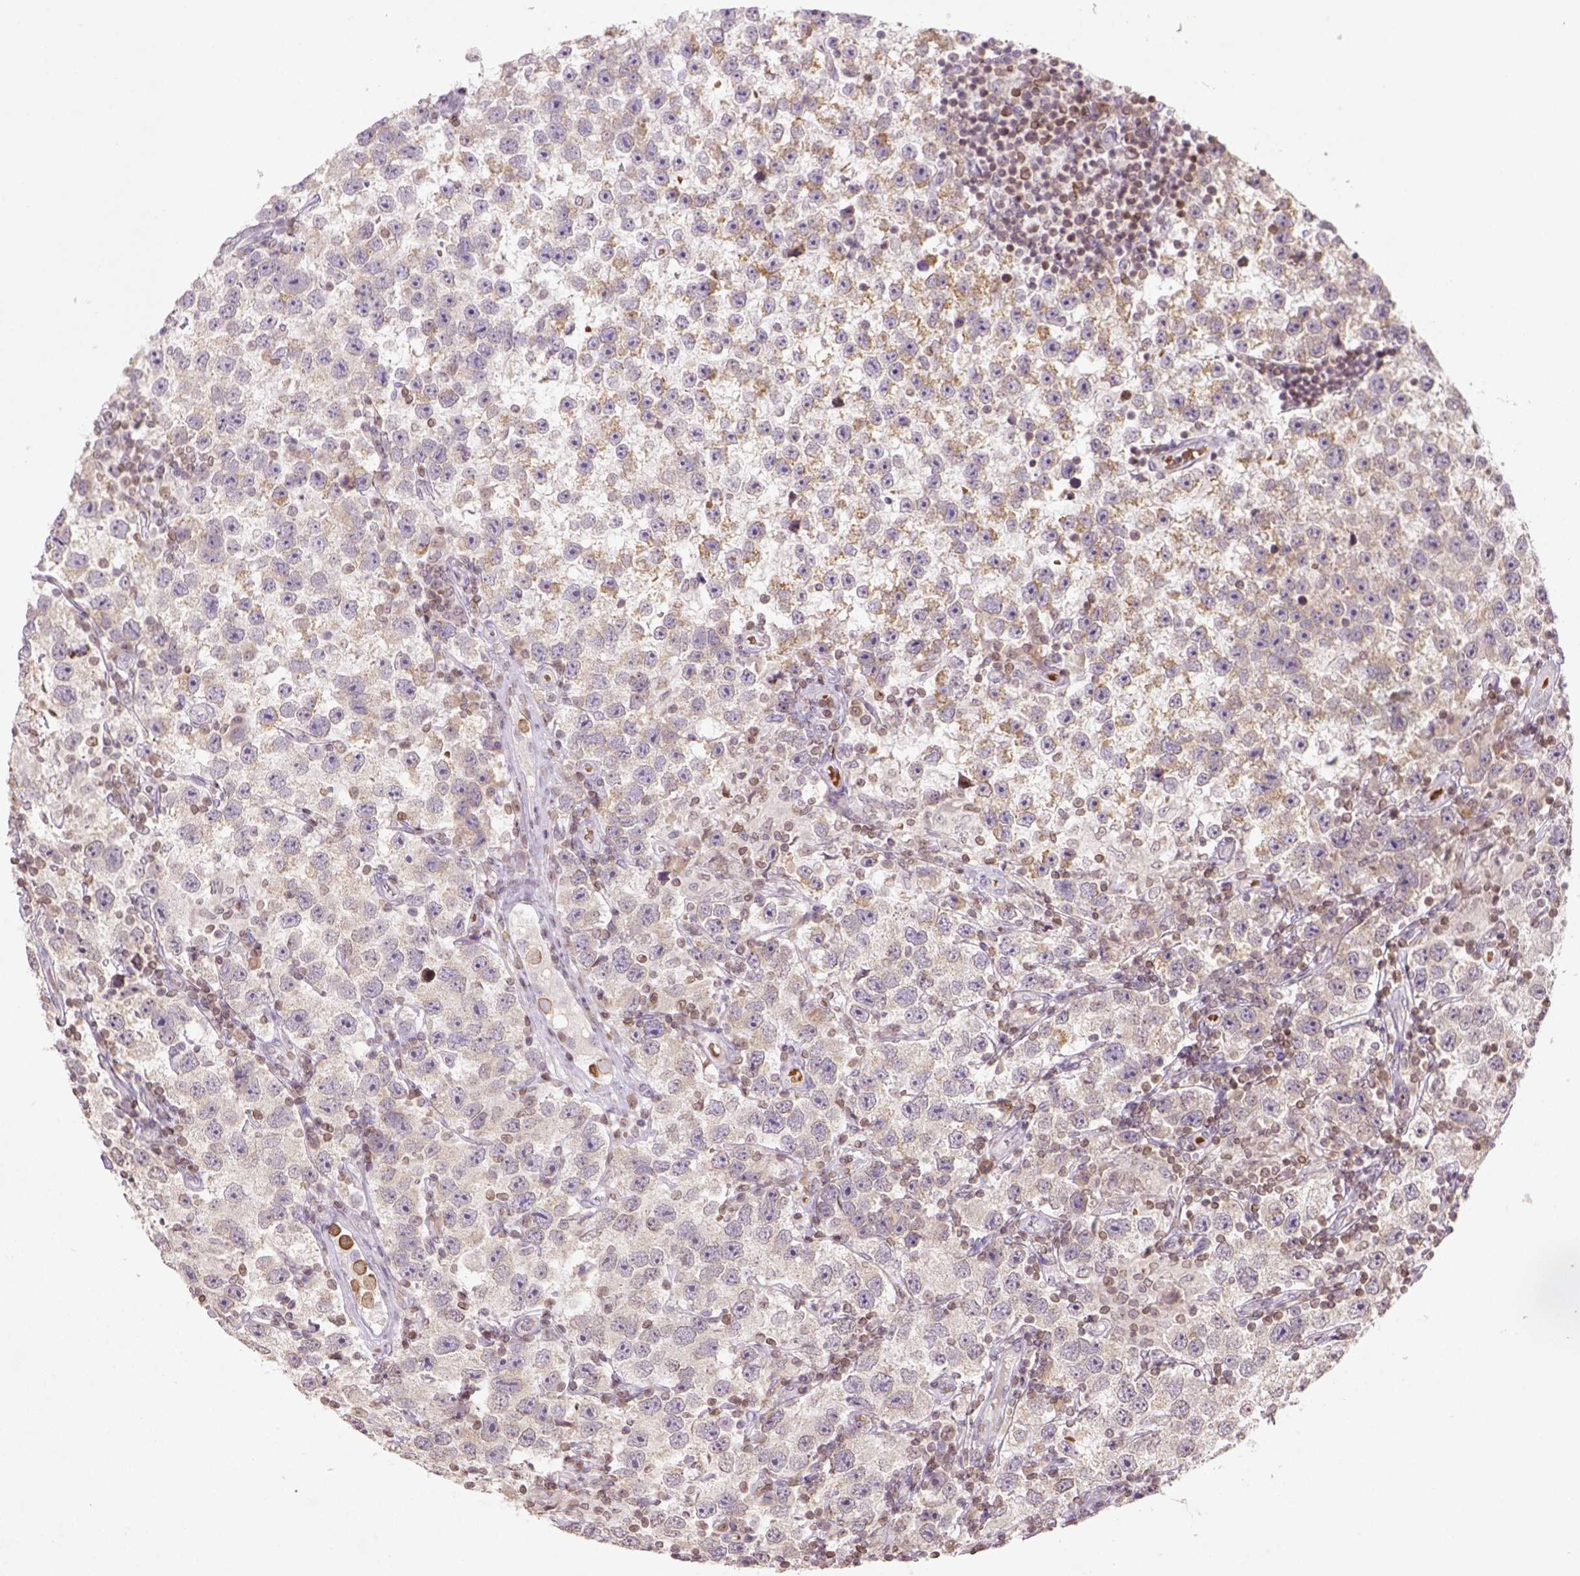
{"staining": {"intensity": "weak", "quantity": "<25%", "location": "cytoplasmic/membranous"}, "tissue": "testis cancer", "cell_type": "Tumor cells", "image_type": "cancer", "snomed": [{"axis": "morphology", "description": "Seminoma, NOS"}, {"axis": "topography", "description": "Testis"}], "caption": "DAB immunohistochemical staining of seminoma (testis) exhibits no significant expression in tumor cells.", "gene": "NUDT3", "patient": {"sex": "male", "age": 26}}